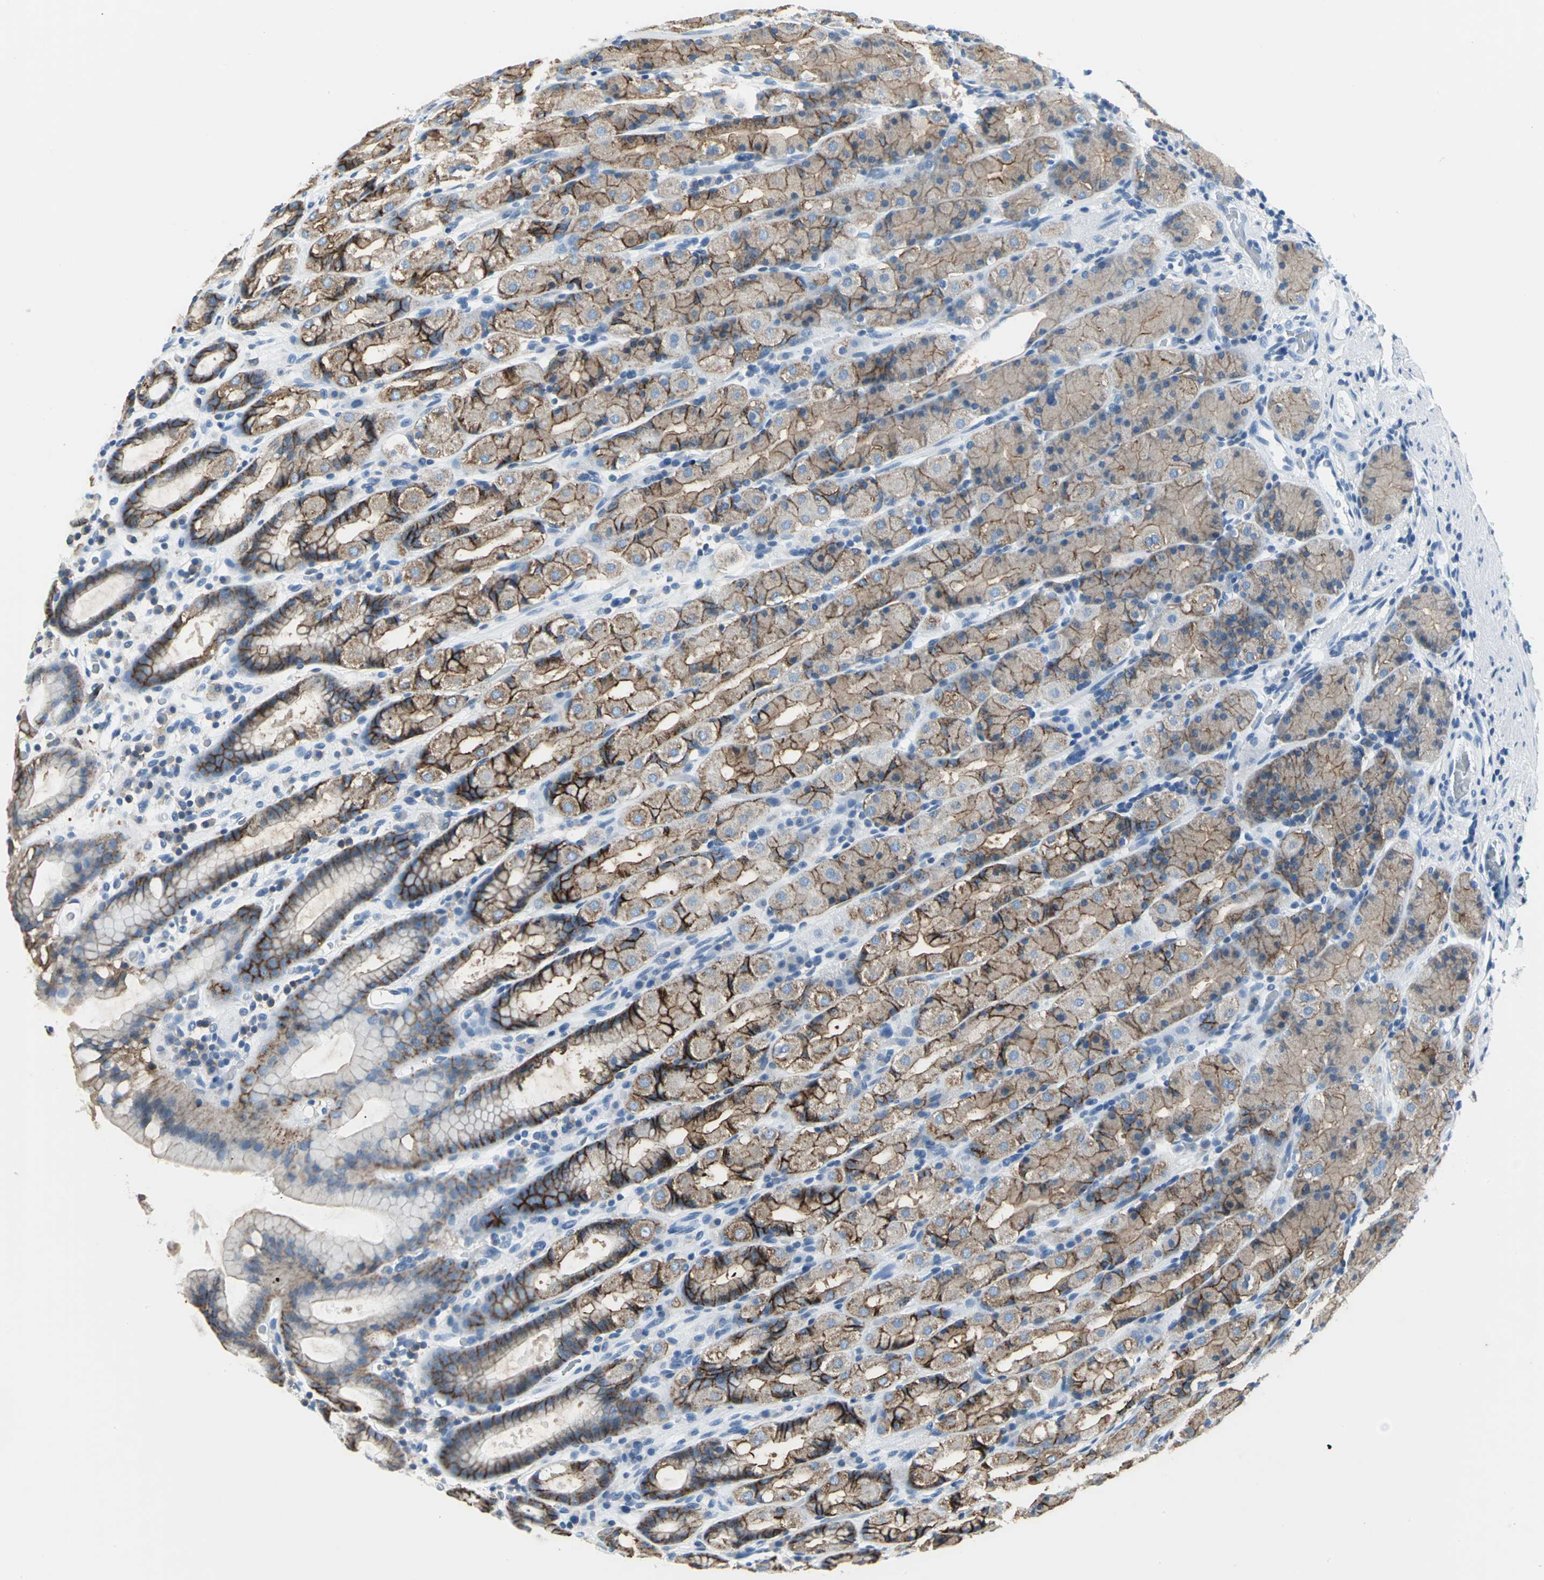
{"staining": {"intensity": "moderate", "quantity": ">75%", "location": "cytoplasmic/membranous"}, "tissue": "stomach", "cell_type": "Glandular cells", "image_type": "normal", "snomed": [{"axis": "morphology", "description": "Normal tissue, NOS"}, {"axis": "topography", "description": "Stomach, upper"}], "caption": "Immunohistochemistry (IHC) photomicrograph of benign stomach stained for a protein (brown), which shows medium levels of moderate cytoplasmic/membranous expression in about >75% of glandular cells.", "gene": "IQGAP2", "patient": {"sex": "male", "age": 68}}